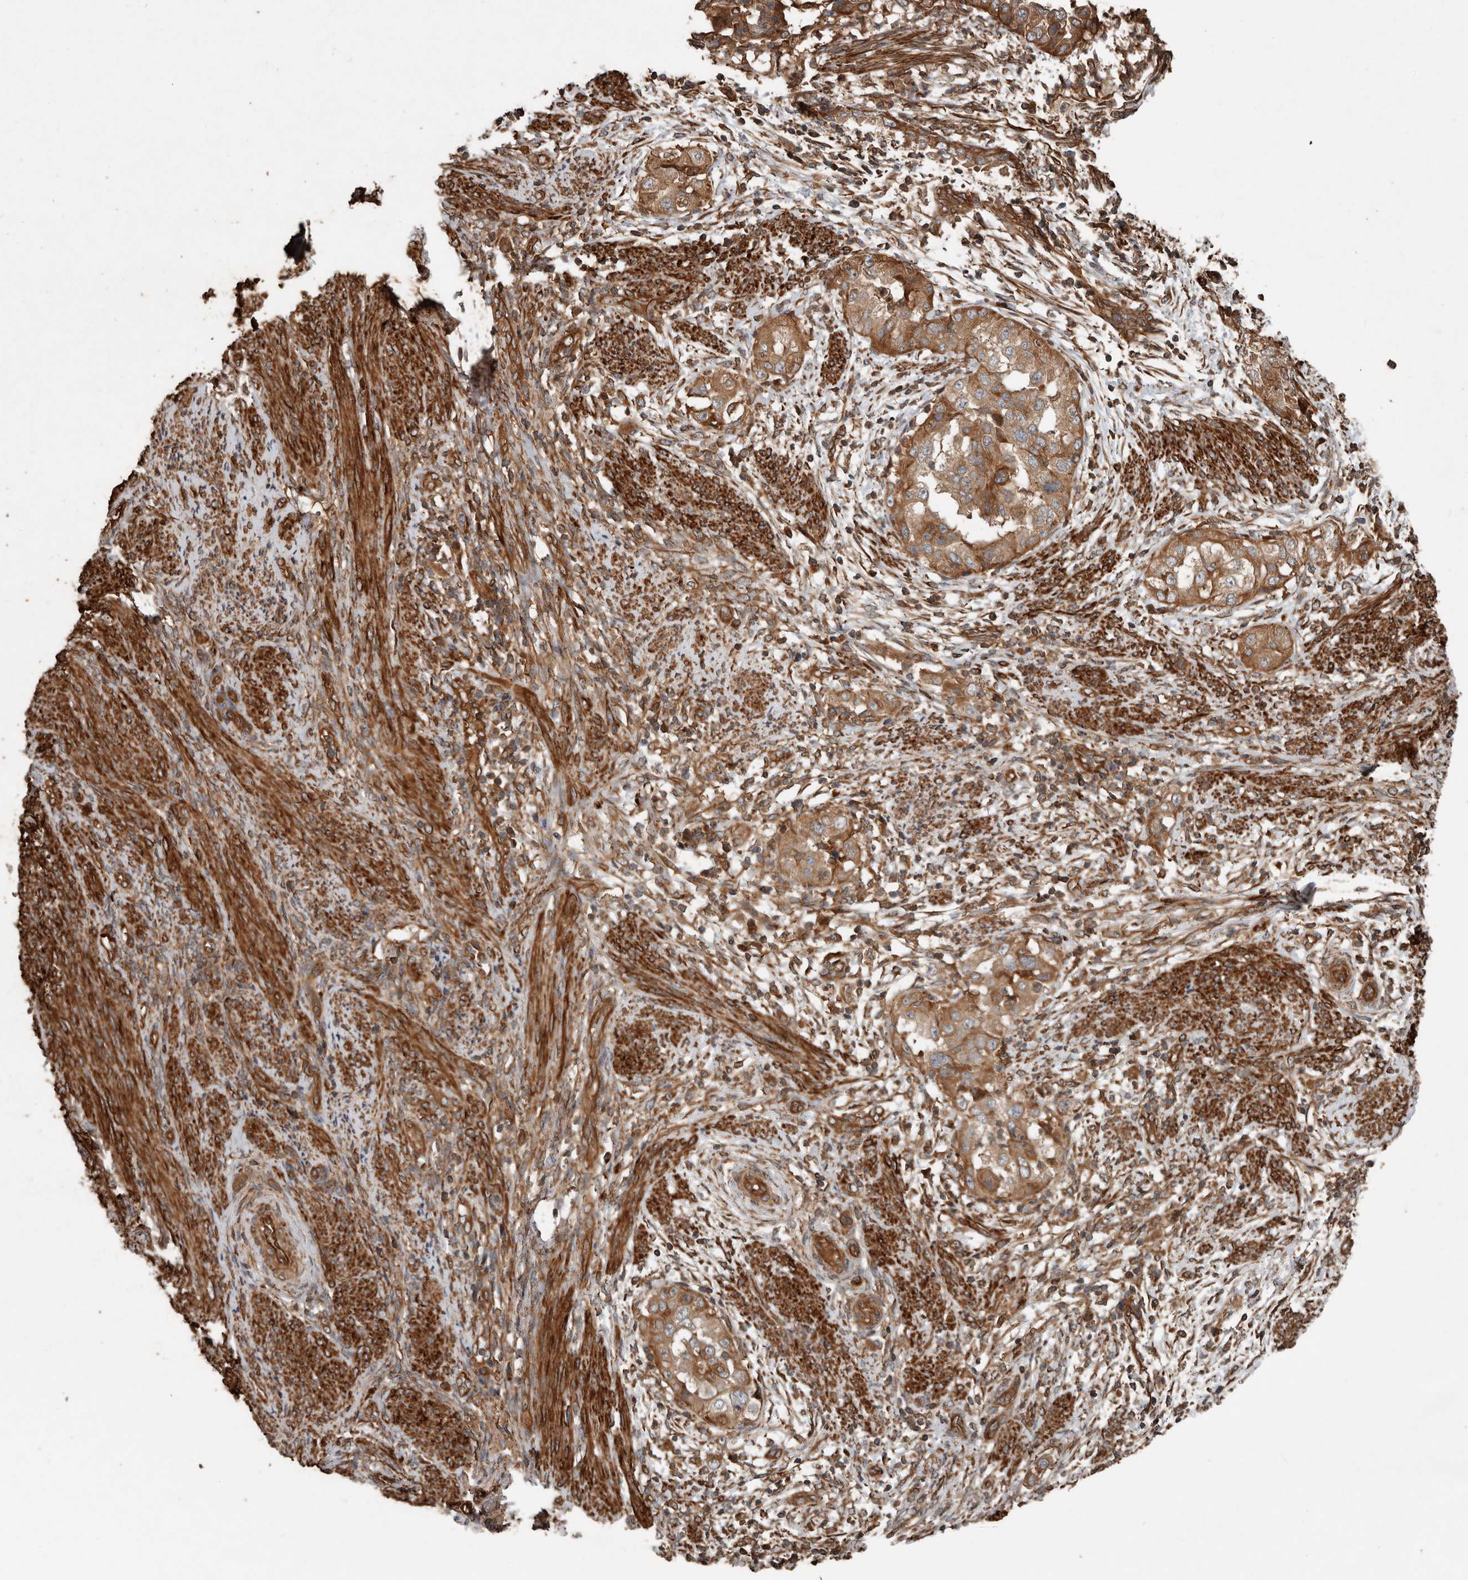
{"staining": {"intensity": "moderate", "quantity": ">75%", "location": "cytoplasmic/membranous"}, "tissue": "endometrial cancer", "cell_type": "Tumor cells", "image_type": "cancer", "snomed": [{"axis": "morphology", "description": "Adenocarcinoma, NOS"}, {"axis": "topography", "description": "Endometrium"}], "caption": "There is medium levels of moderate cytoplasmic/membranous positivity in tumor cells of adenocarcinoma (endometrial), as demonstrated by immunohistochemical staining (brown color).", "gene": "YOD1", "patient": {"sex": "female", "age": 85}}